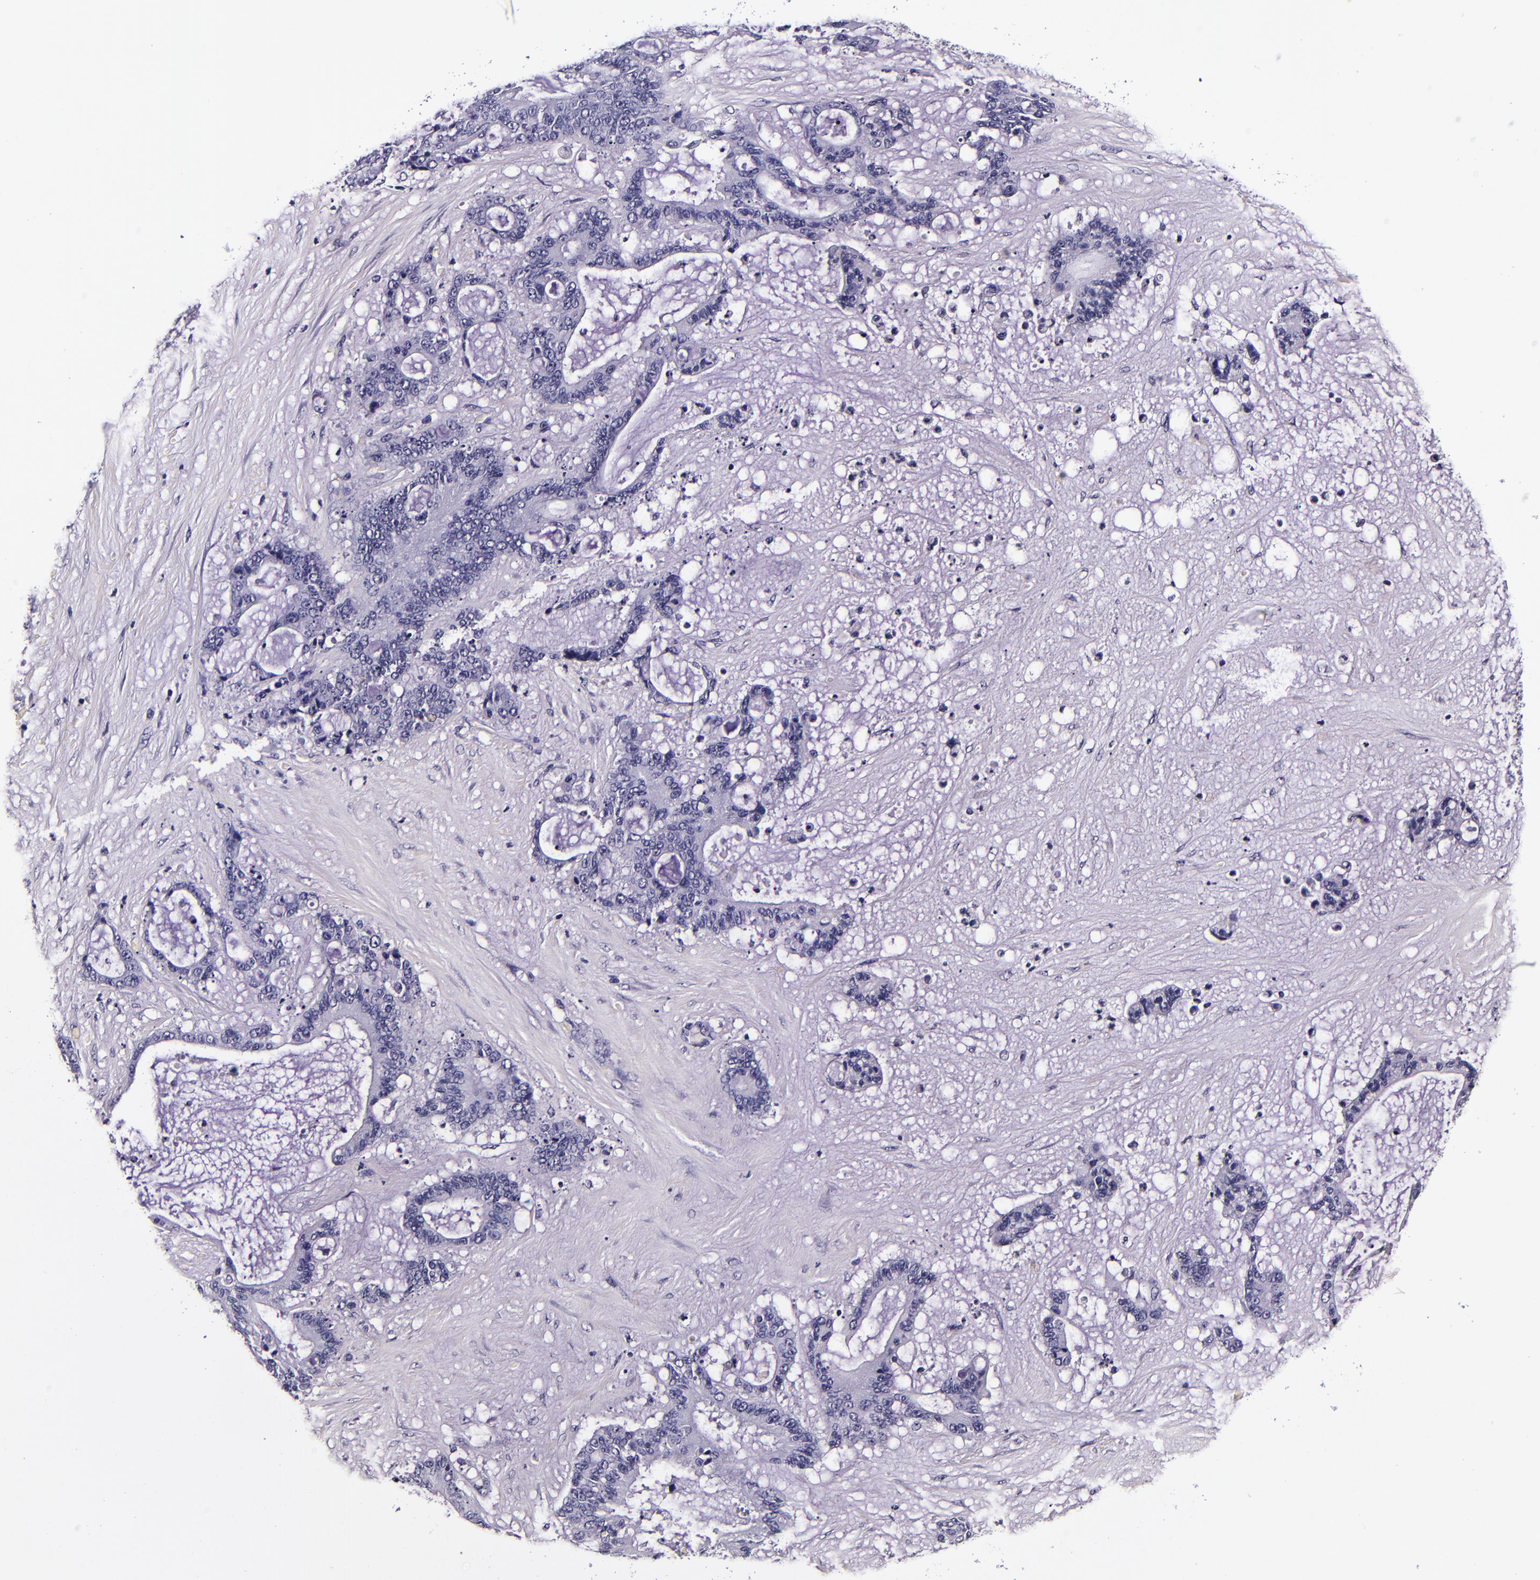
{"staining": {"intensity": "negative", "quantity": "none", "location": "none"}, "tissue": "liver cancer", "cell_type": "Tumor cells", "image_type": "cancer", "snomed": [{"axis": "morphology", "description": "Cholangiocarcinoma"}, {"axis": "topography", "description": "Liver"}], "caption": "Tumor cells are negative for protein expression in human liver cholangiocarcinoma.", "gene": "FBN1", "patient": {"sex": "female", "age": 73}}